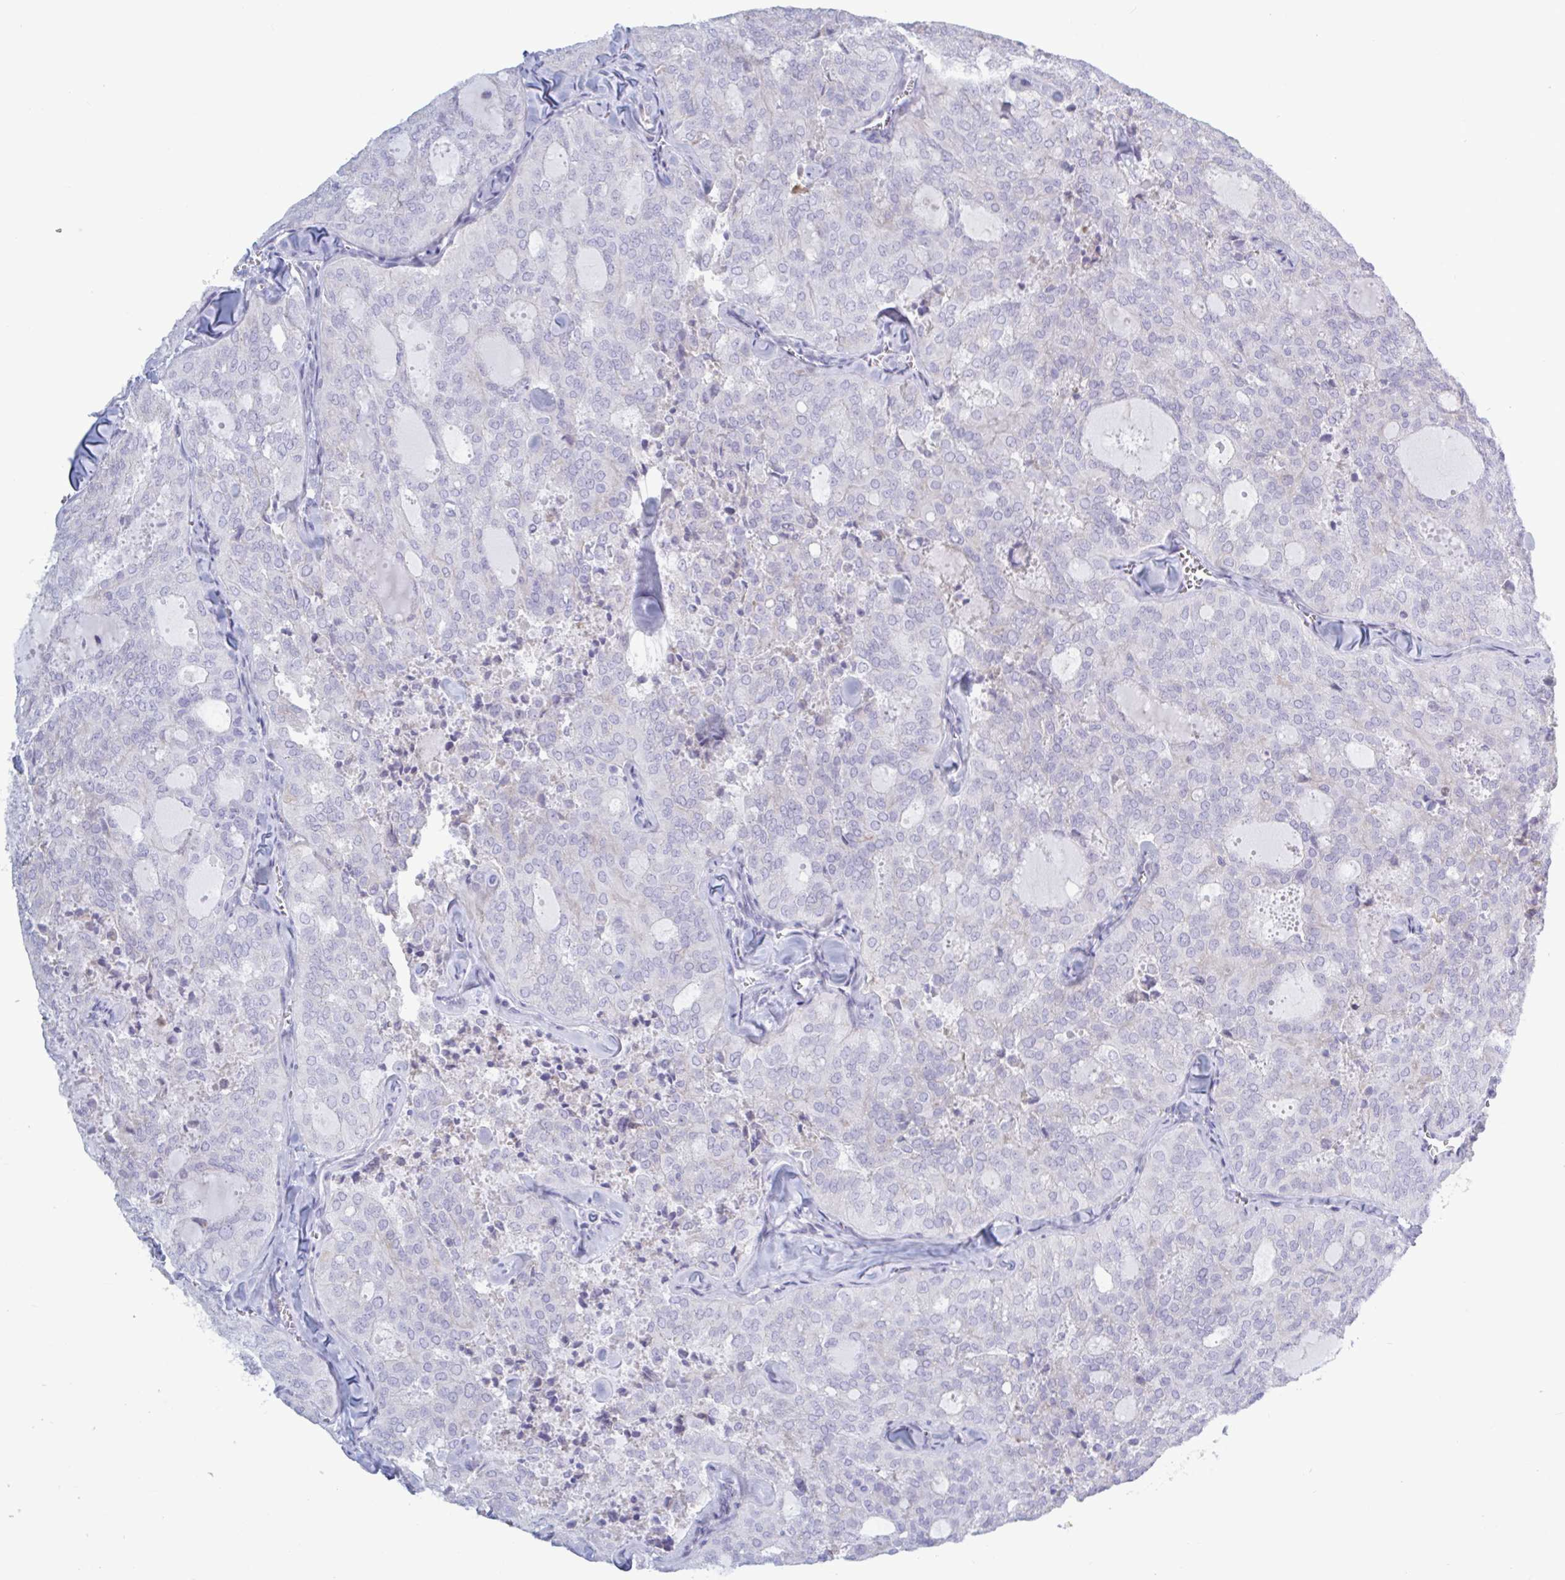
{"staining": {"intensity": "negative", "quantity": "none", "location": "none"}, "tissue": "thyroid cancer", "cell_type": "Tumor cells", "image_type": "cancer", "snomed": [{"axis": "morphology", "description": "Follicular adenoma carcinoma, NOS"}, {"axis": "topography", "description": "Thyroid gland"}], "caption": "Thyroid cancer (follicular adenoma carcinoma) was stained to show a protein in brown. There is no significant positivity in tumor cells.", "gene": "ATG9A", "patient": {"sex": "male", "age": 75}}